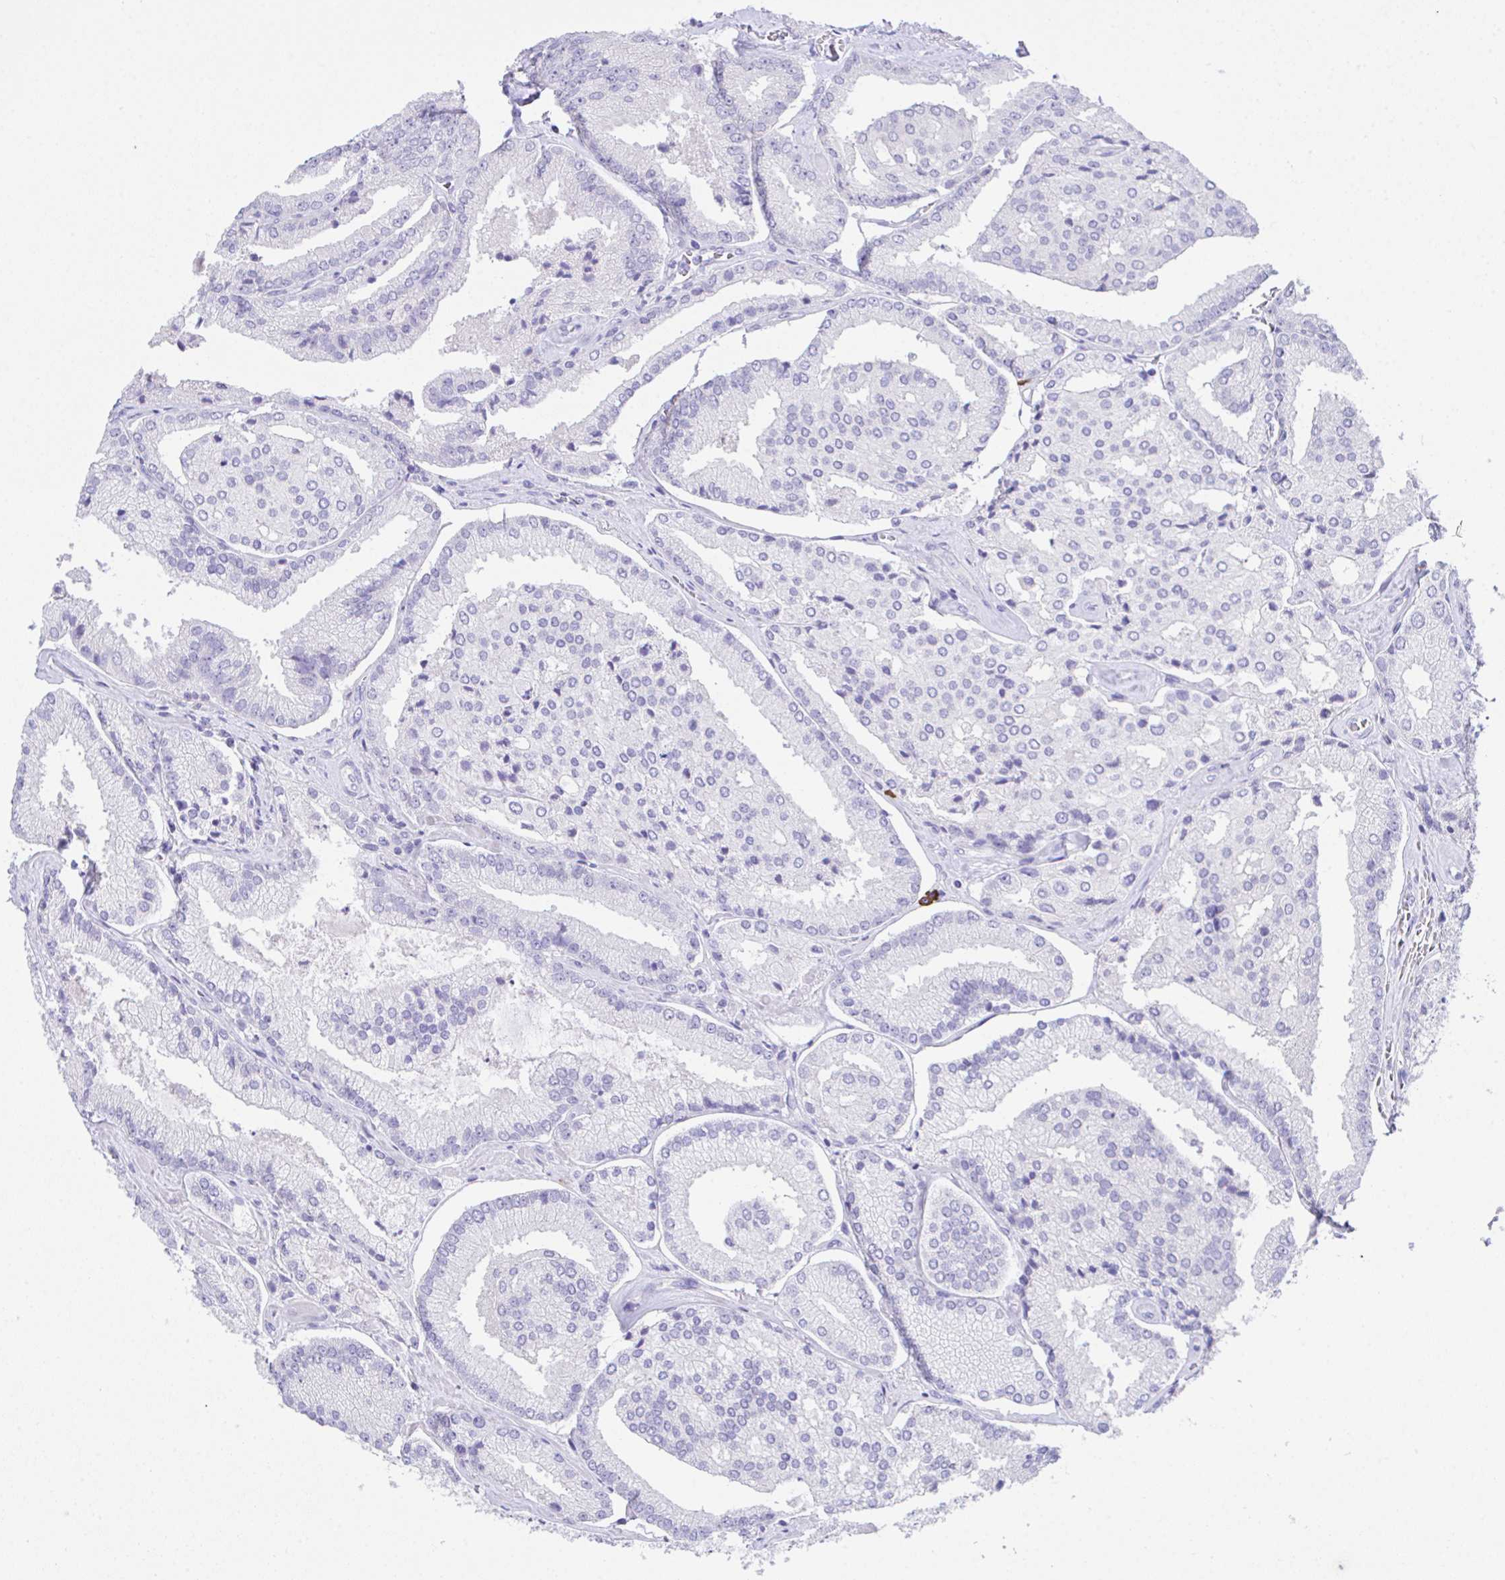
{"staining": {"intensity": "negative", "quantity": "none", "location": "none"}, "tissue": "prostate cancer", "cell_type": "Tumor cells", "image_type": "cancer", "snomed": [{"axis": "morphology", "description": "Adenocarcinoma, High grade"}, {"axis": "topography", "description": "Prostate"}], "caption": "Tumor cells are negative for protein expression in human prostate cancer (adenocarcinoma (high-grade)).", "gene": "HACD4", "patient": {"sex": "male", "age": 73}}